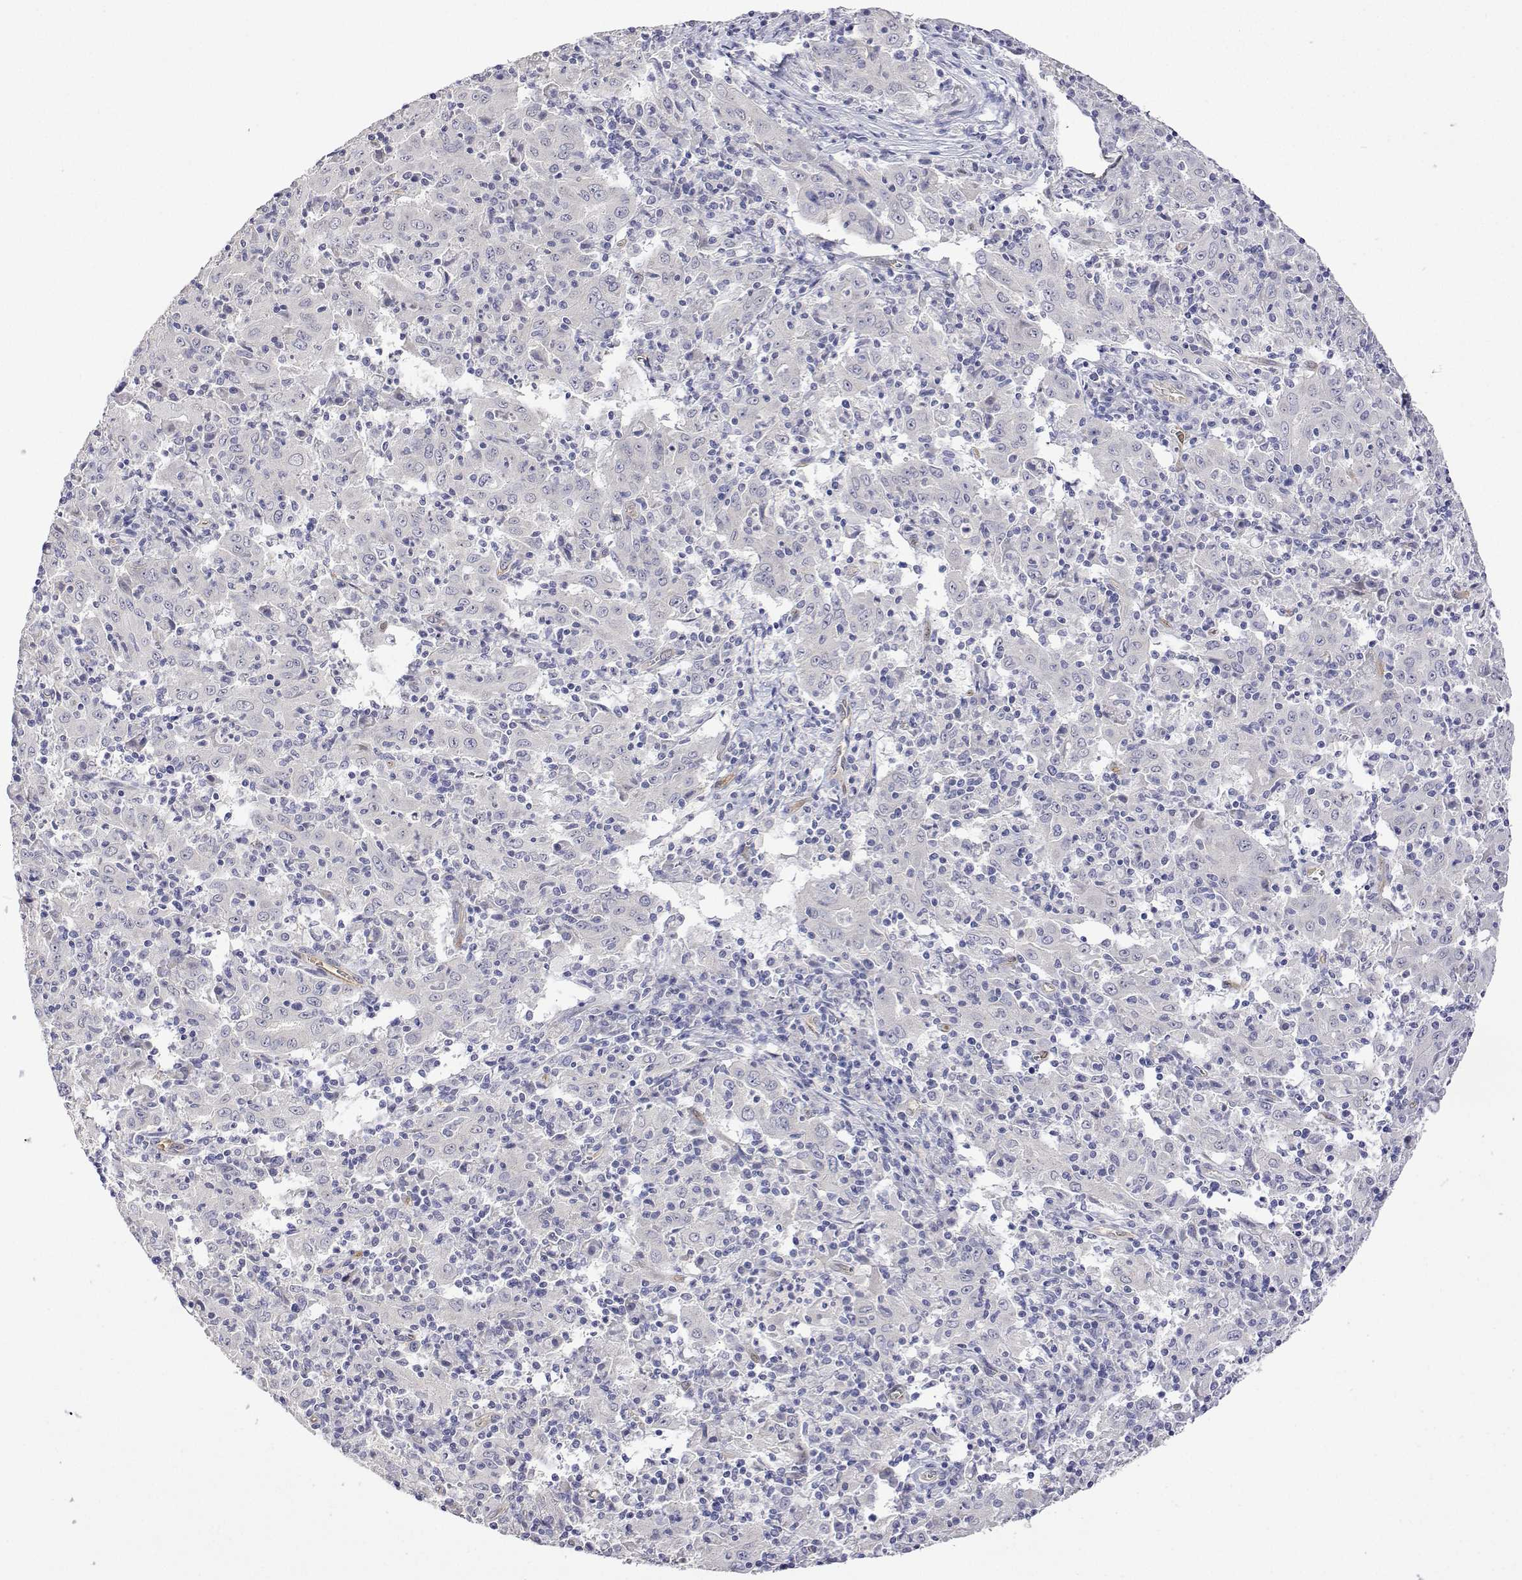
{"staining": {"intensity": "negative", "quantity": "none", "location": "none"}, "tissue": "pancreatic cancer", "cell_type": "Tumor cells", "image_type": "cancer", "snomed": [{"axis": "morphology", "description": "Adenocarcinoma, NOS"}, {"axis": "topography", "description": "Pancreas"}], "caption": "Pancreatic cancer (adenocarcinoma) was stained to show a protein in brown. There is no significant positivity in tumor cells. The staining is performed using DAB (3,3'-diaminobenzidine) brown chromogen with nuclei counter-stained in using hematoxylin.", "gene": "PLCB1", "patient": {"sex": "male", "age": 63}}